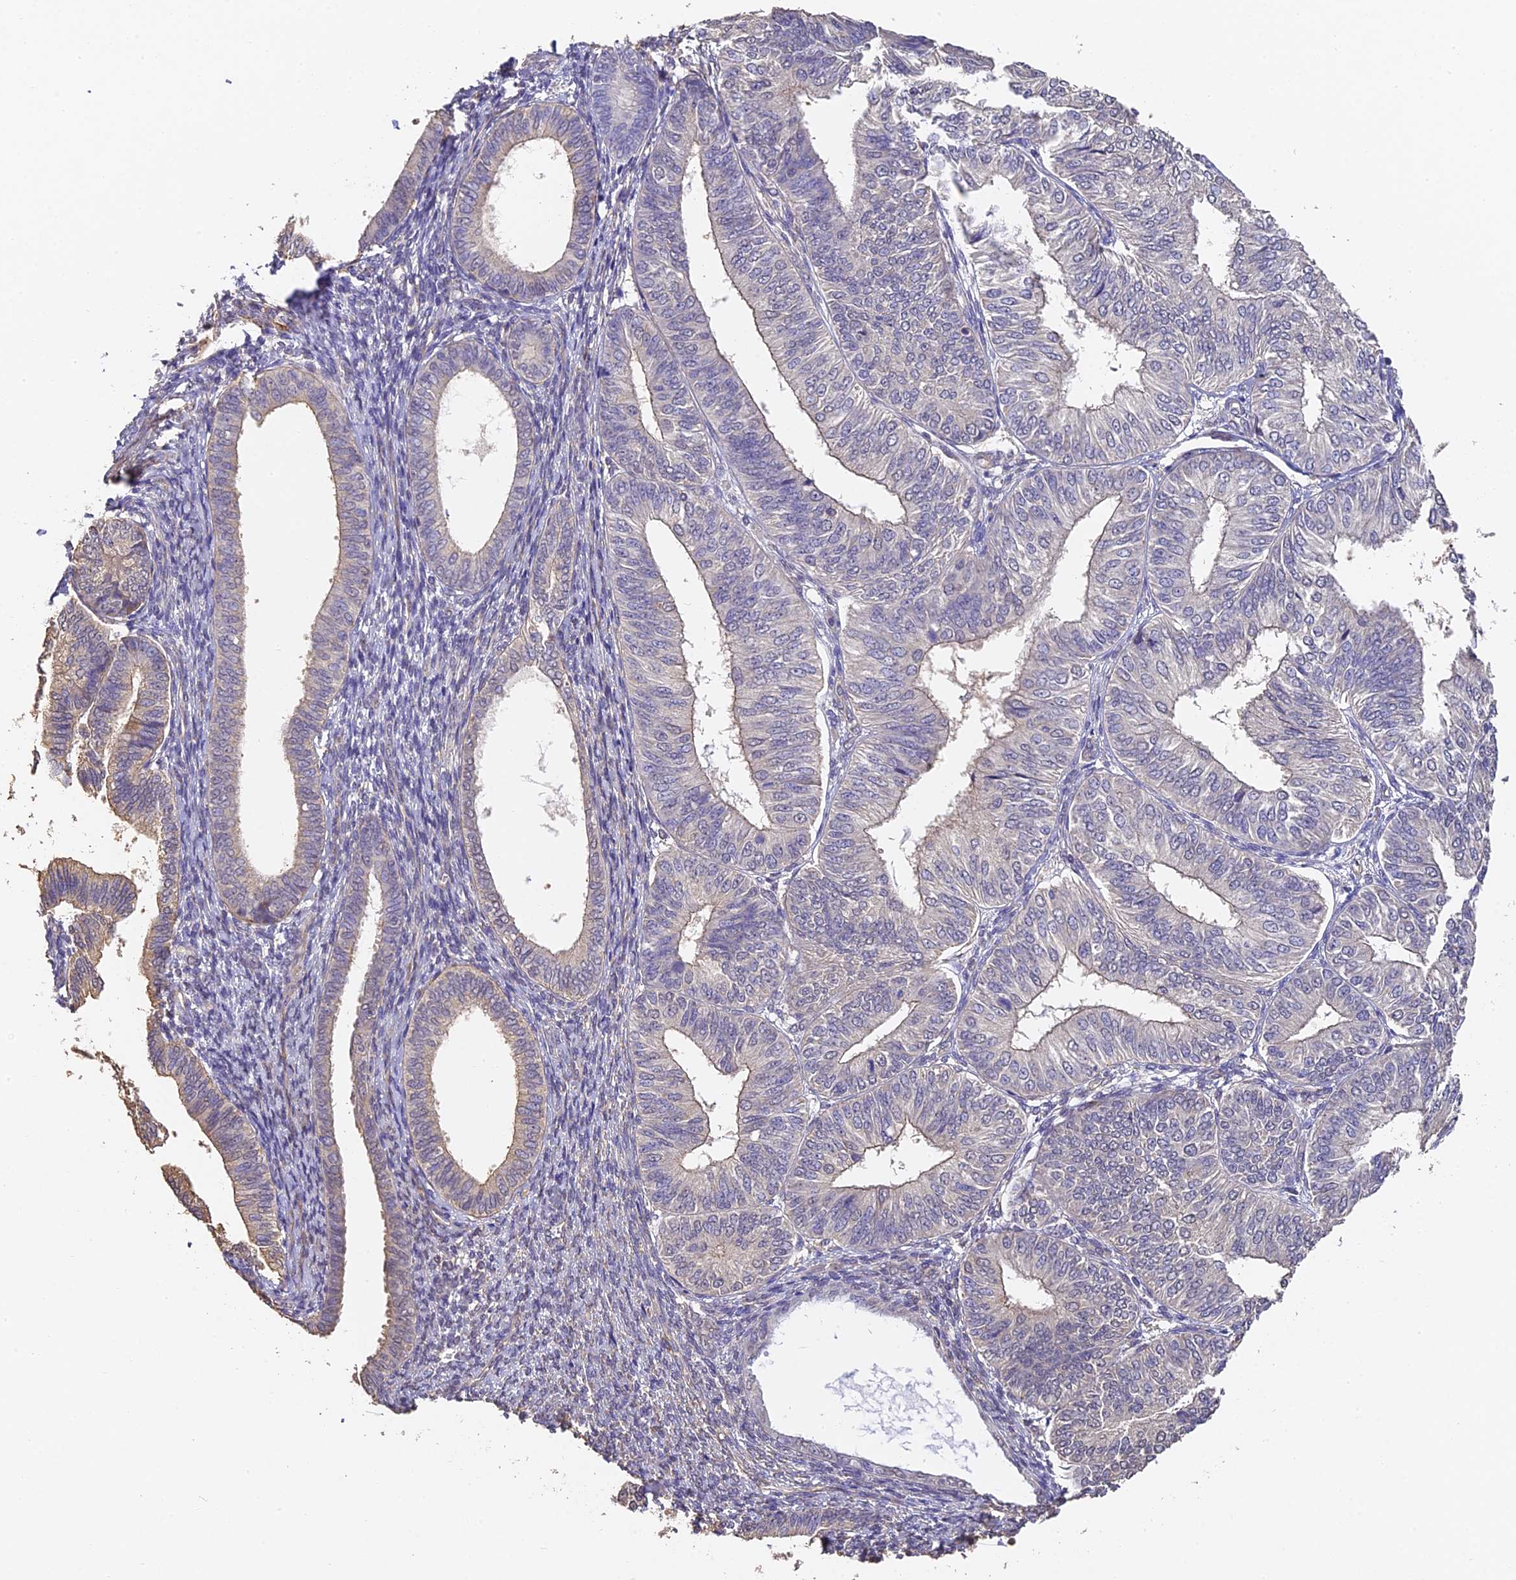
{"staining": {"intensity": "weak", "quantity": "<25%", "location": "cytoplasmic/membranous"}, "tissue": "endometrial cancer", "cell_type": "Tumor cells", "image_type": "cancer", "snomed": [{"axis": "morphology", "description": "Adenocarcinoma, NOS"}, {"axis": "topography", "description": "Endometrium"}], "caption": "IHC histopathology image of neoplastic tissue: endometrial cancer (adenocarcinoma) stained with DAB shows no significant protein staining in tumor cells. (DAB immunohistochemistry (IHC), high magnification).", "gene": "SLC11A1", "patient": {"sex": "female", "age": 58}}